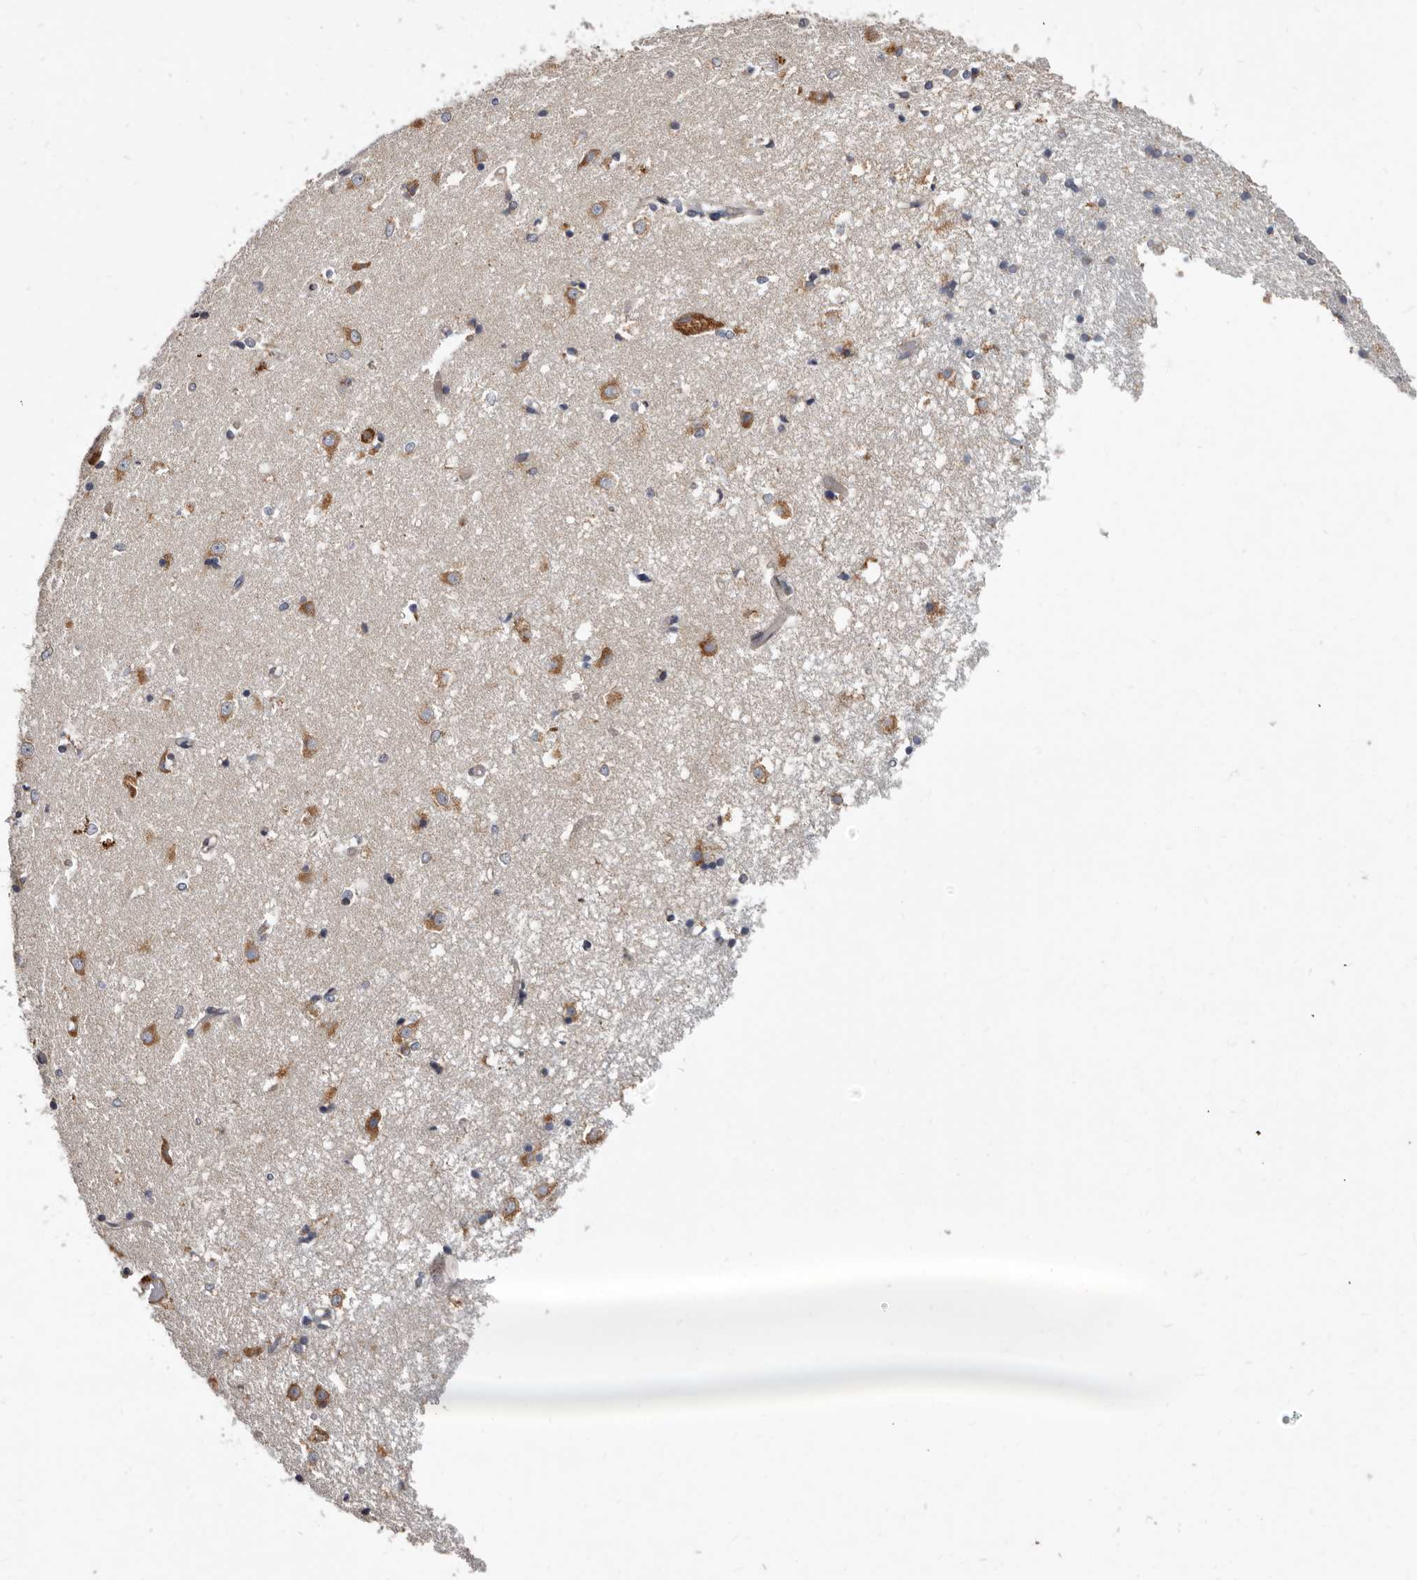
{"staining": {"intensity": "moderate", "quantity": "25%-75%", "location": "cytoplasmic/membranous"}, "tissue": "caudate", "cell_type": "Glial cells", "image_type": "normal", "snomed": [{"axis": "morphology", "description": "Normal tissue, NOS"}, {"axis": "topography", "description": "Lateral ventricle wall"}], "caption": "The micrograph displays immunohistochemical staining of normal caudate. There is moderate cytoplasmic/membranous positivity is identified in approximately 25%-75% of glial cells.", "gene": "ASIC5", "patient": {"sex": "male", "age": 45}}